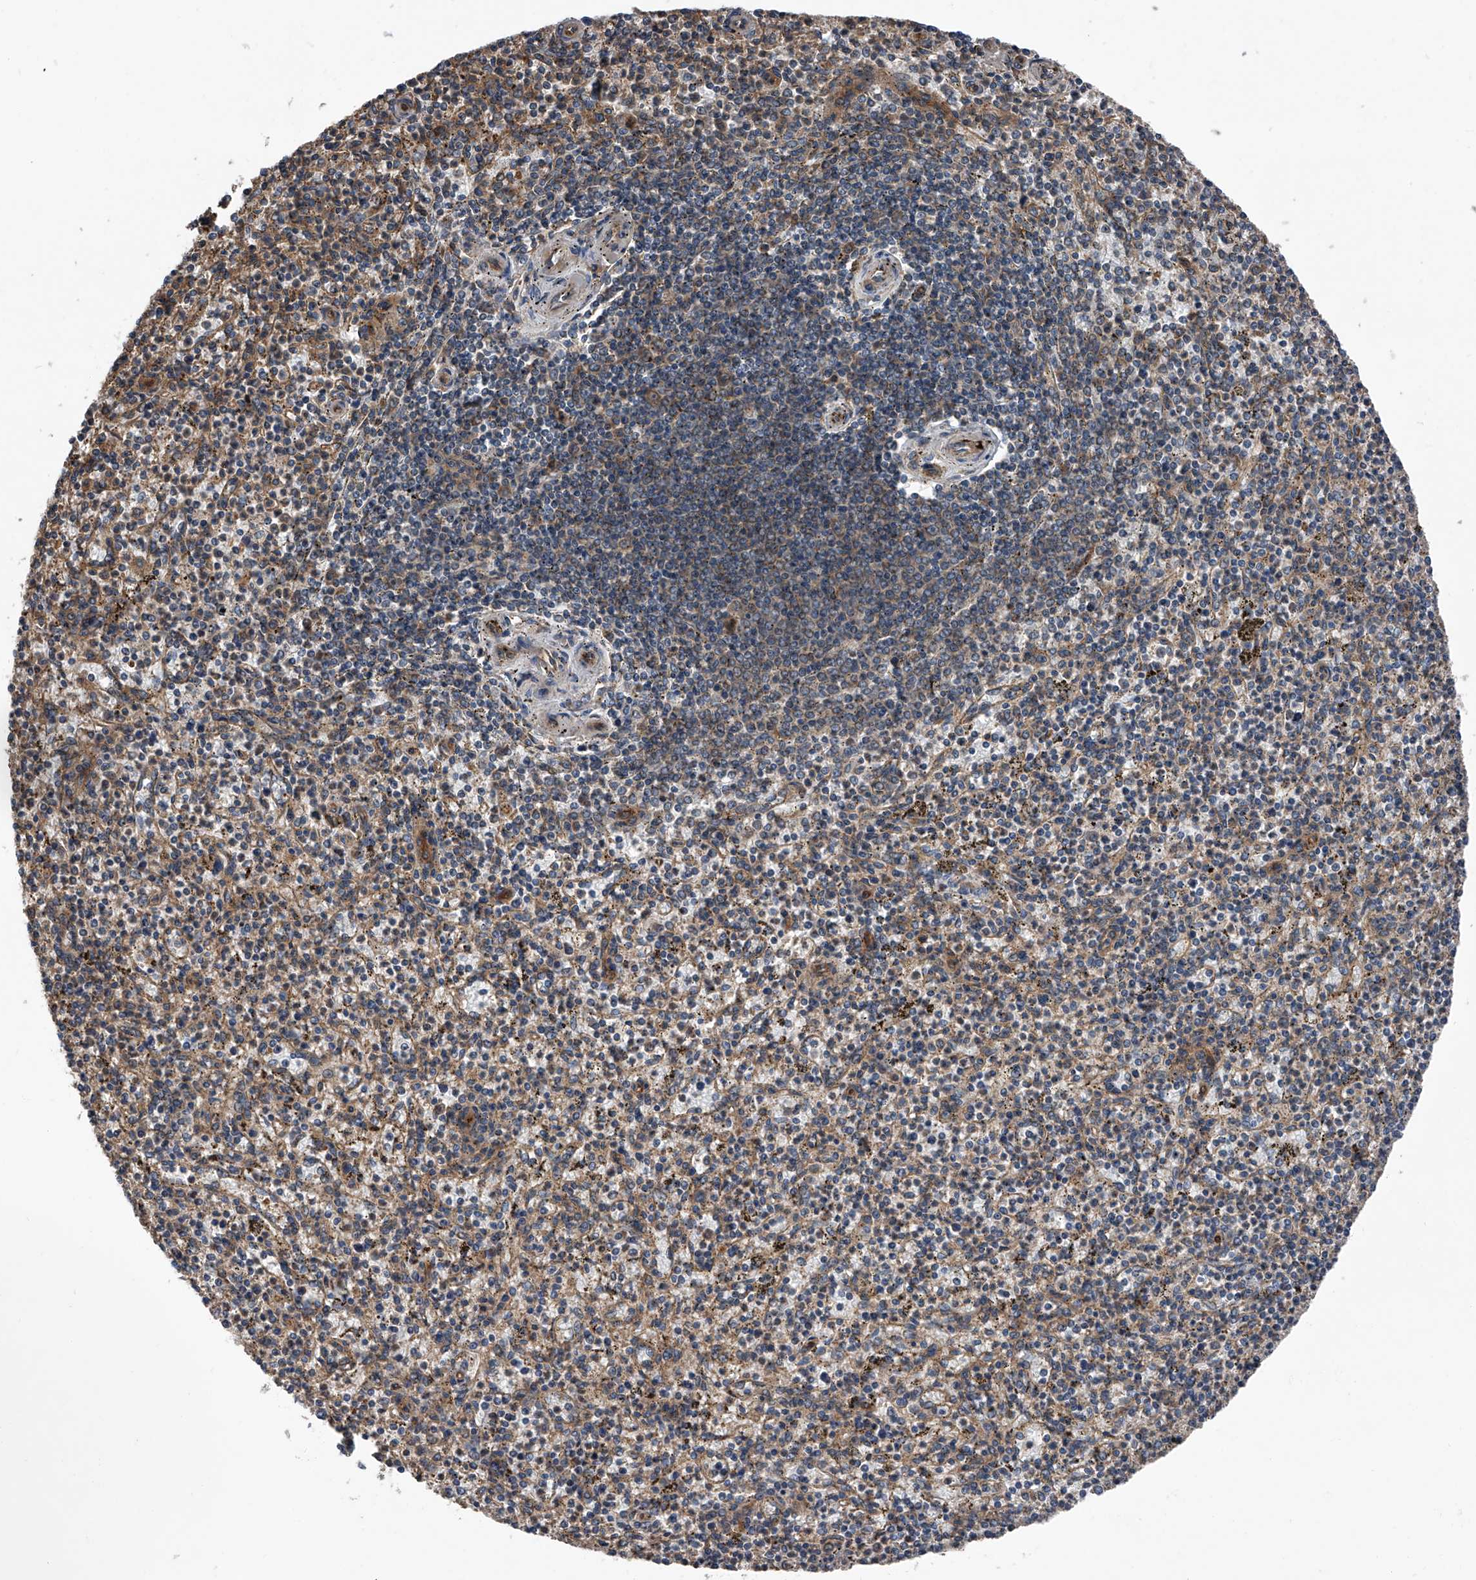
{"staining": {"intensity": "moderate", "quantity": ">75%", "location": "cytoplasmic/membranous"}, "tissue": "spleen", "cell_type": "Cells in red pulp", "image_type": "normal", "snomed": [{"axis": "morphology", "description": "Normal tissue, NOS"}, {"axis": "topography", "description": "Spleen"}], "caption": "Cells in red pulp demonstrate moderate cytoplasmic/membranous staining in about >75% of cells in benign spleen.", "gene": "KCNJ2", "patient": {"sex": "male", "age": 72}}